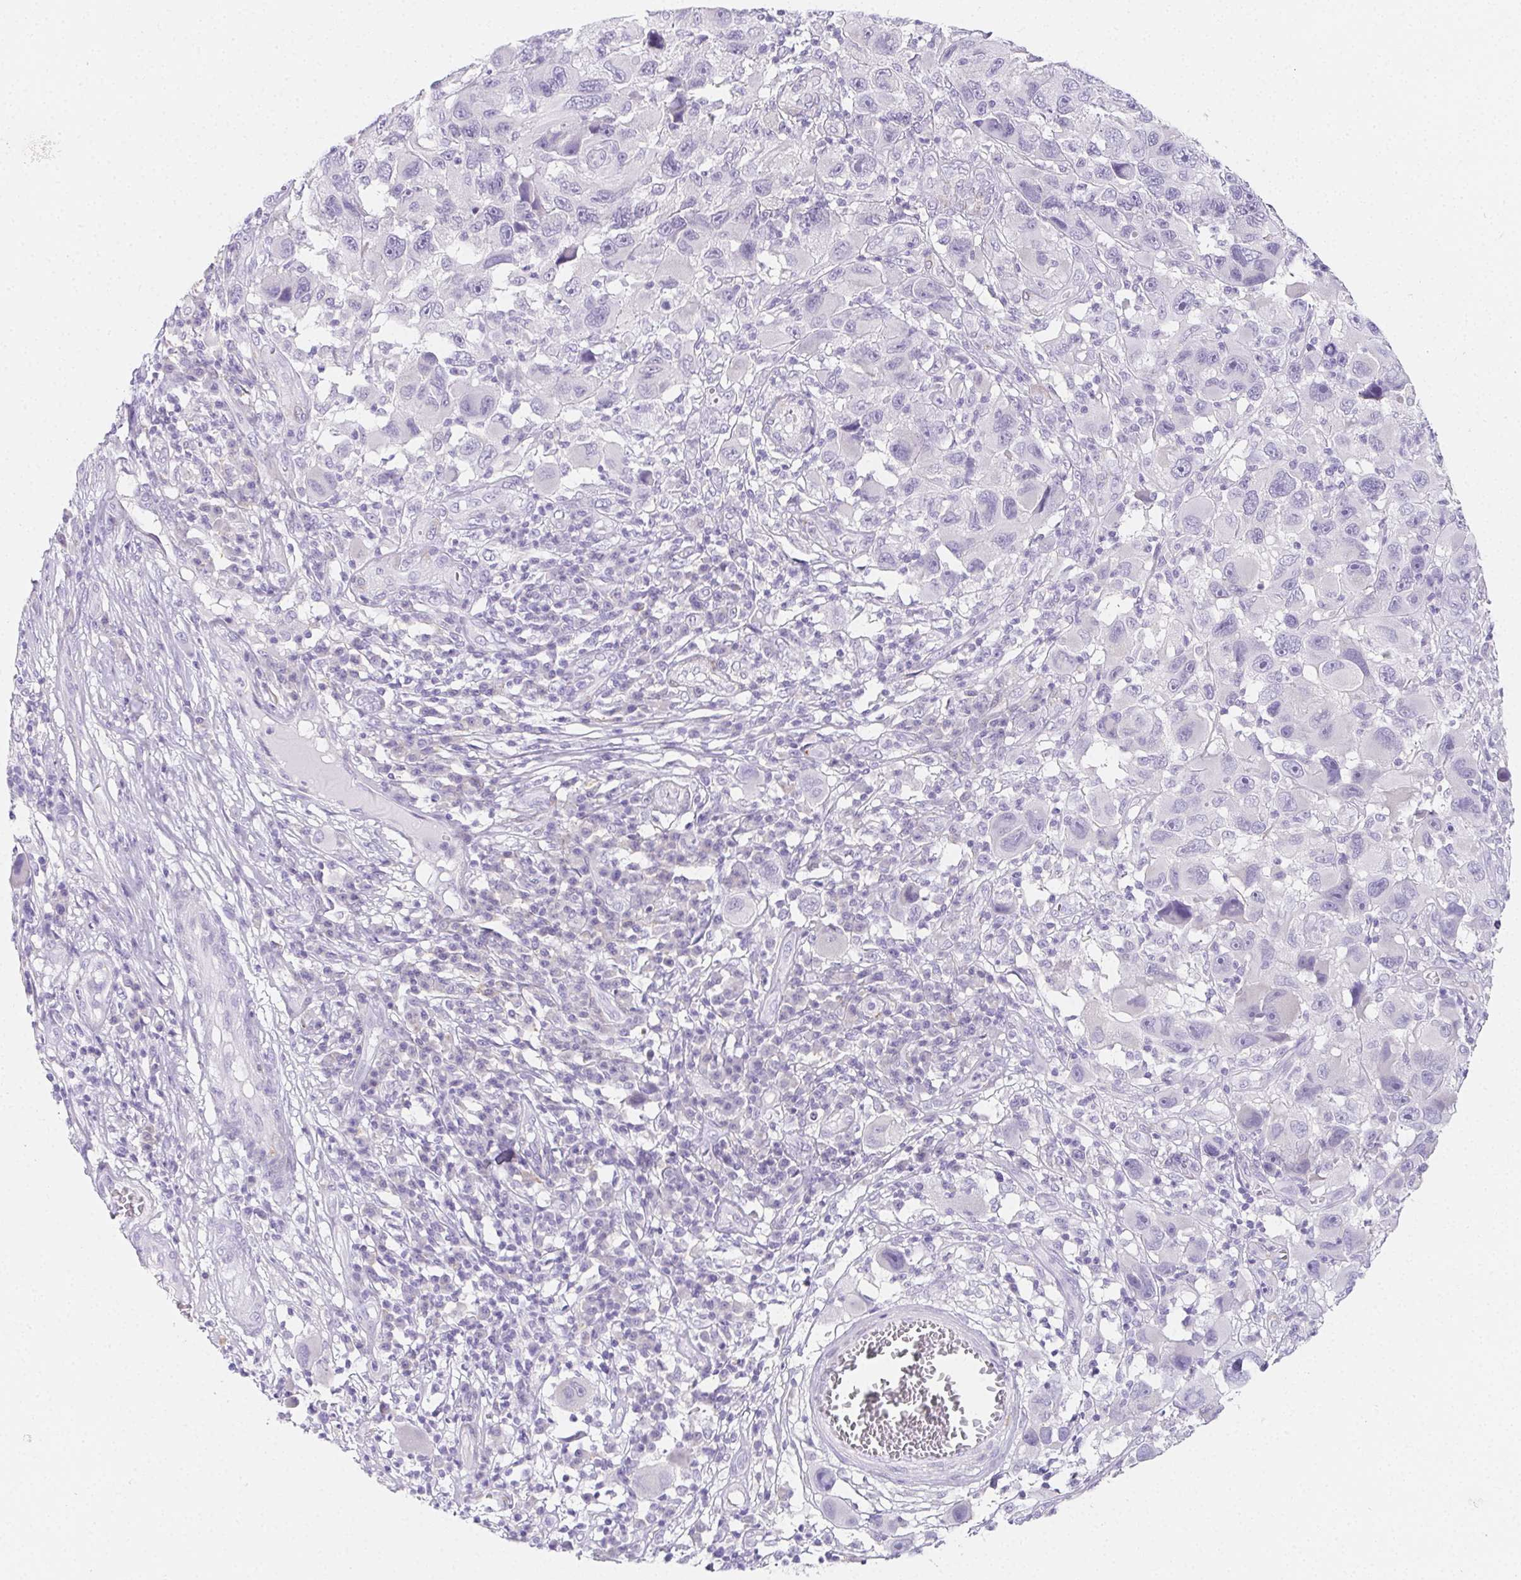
{"staining": {"intensity": "negative", "quantity": "none", "location": "none"}, "tissue": "melanoma", "cell_type": "Tumor cells", "image_type": "cancer", "snomed": [{"axis": "morphology", "description": "Malignant melanoma, NOS"}, {"axis": "topography", "description": "Skin"}], "caption": "There is no significant staining in tumor cells of malignant melanoma.", "gene": "HRC", "patient": {"sex": "male", "age": 53}}